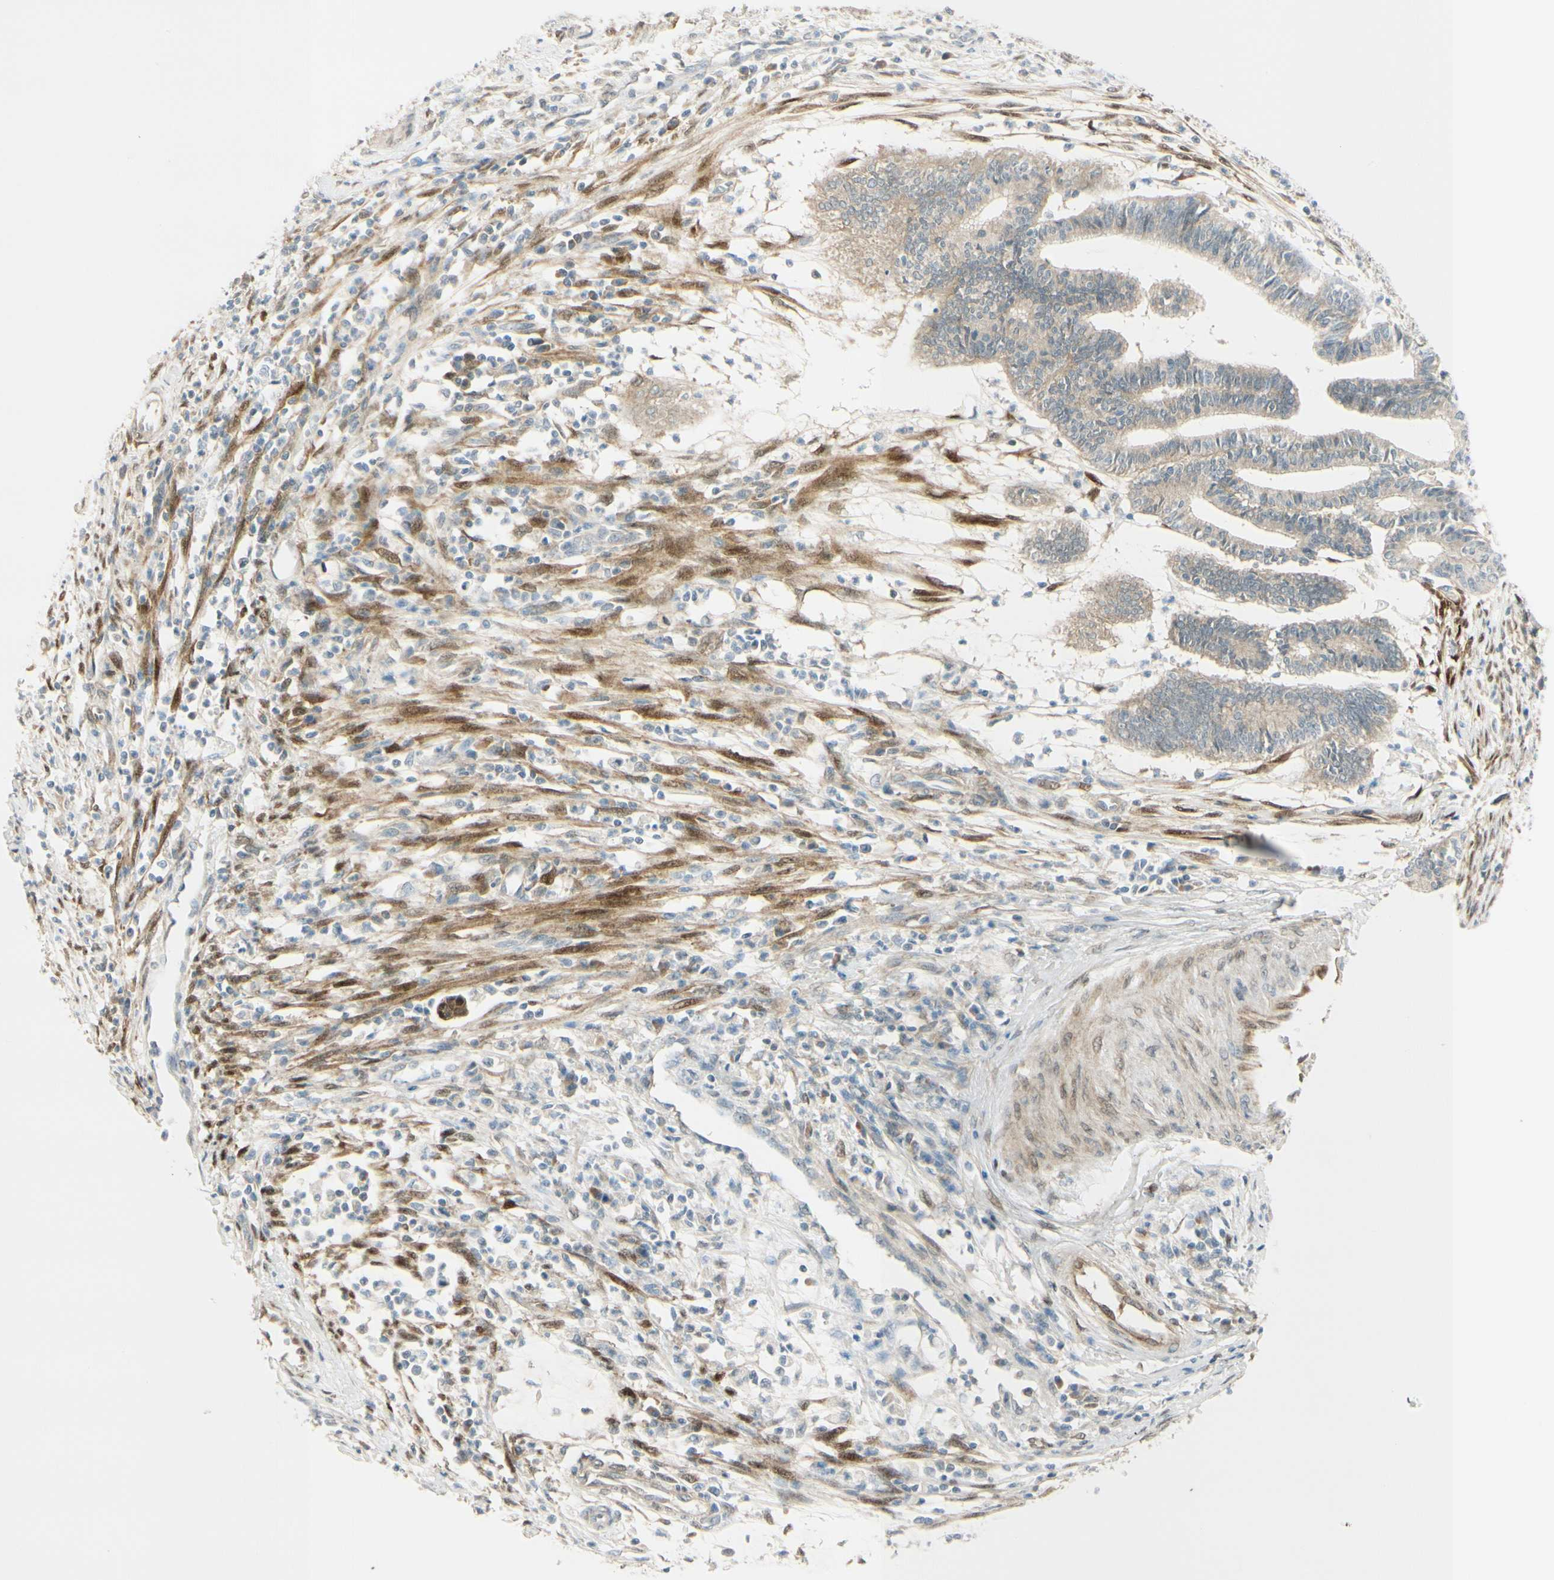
{"staining": {"intensity": "weak", "quantity": ">75%", "location": "cytoplasmic/membranous"}, "tissue": "cervical cancer", "cell_type": "Tumor cells", "image_type": "cancer", "snomed": [{"axis": "morphology", "description": "Adenocarcinoma, NOS"}, {"axis": "topography", "description": "Cervix"}], "caption": "Tumor cells reveal low levels of weak cytoplasmic/membranous positivity in approximately >75% of cells in human cervical cancer.", "gene": "FHL2", "patient": {"sex": "female", "age": 36}}